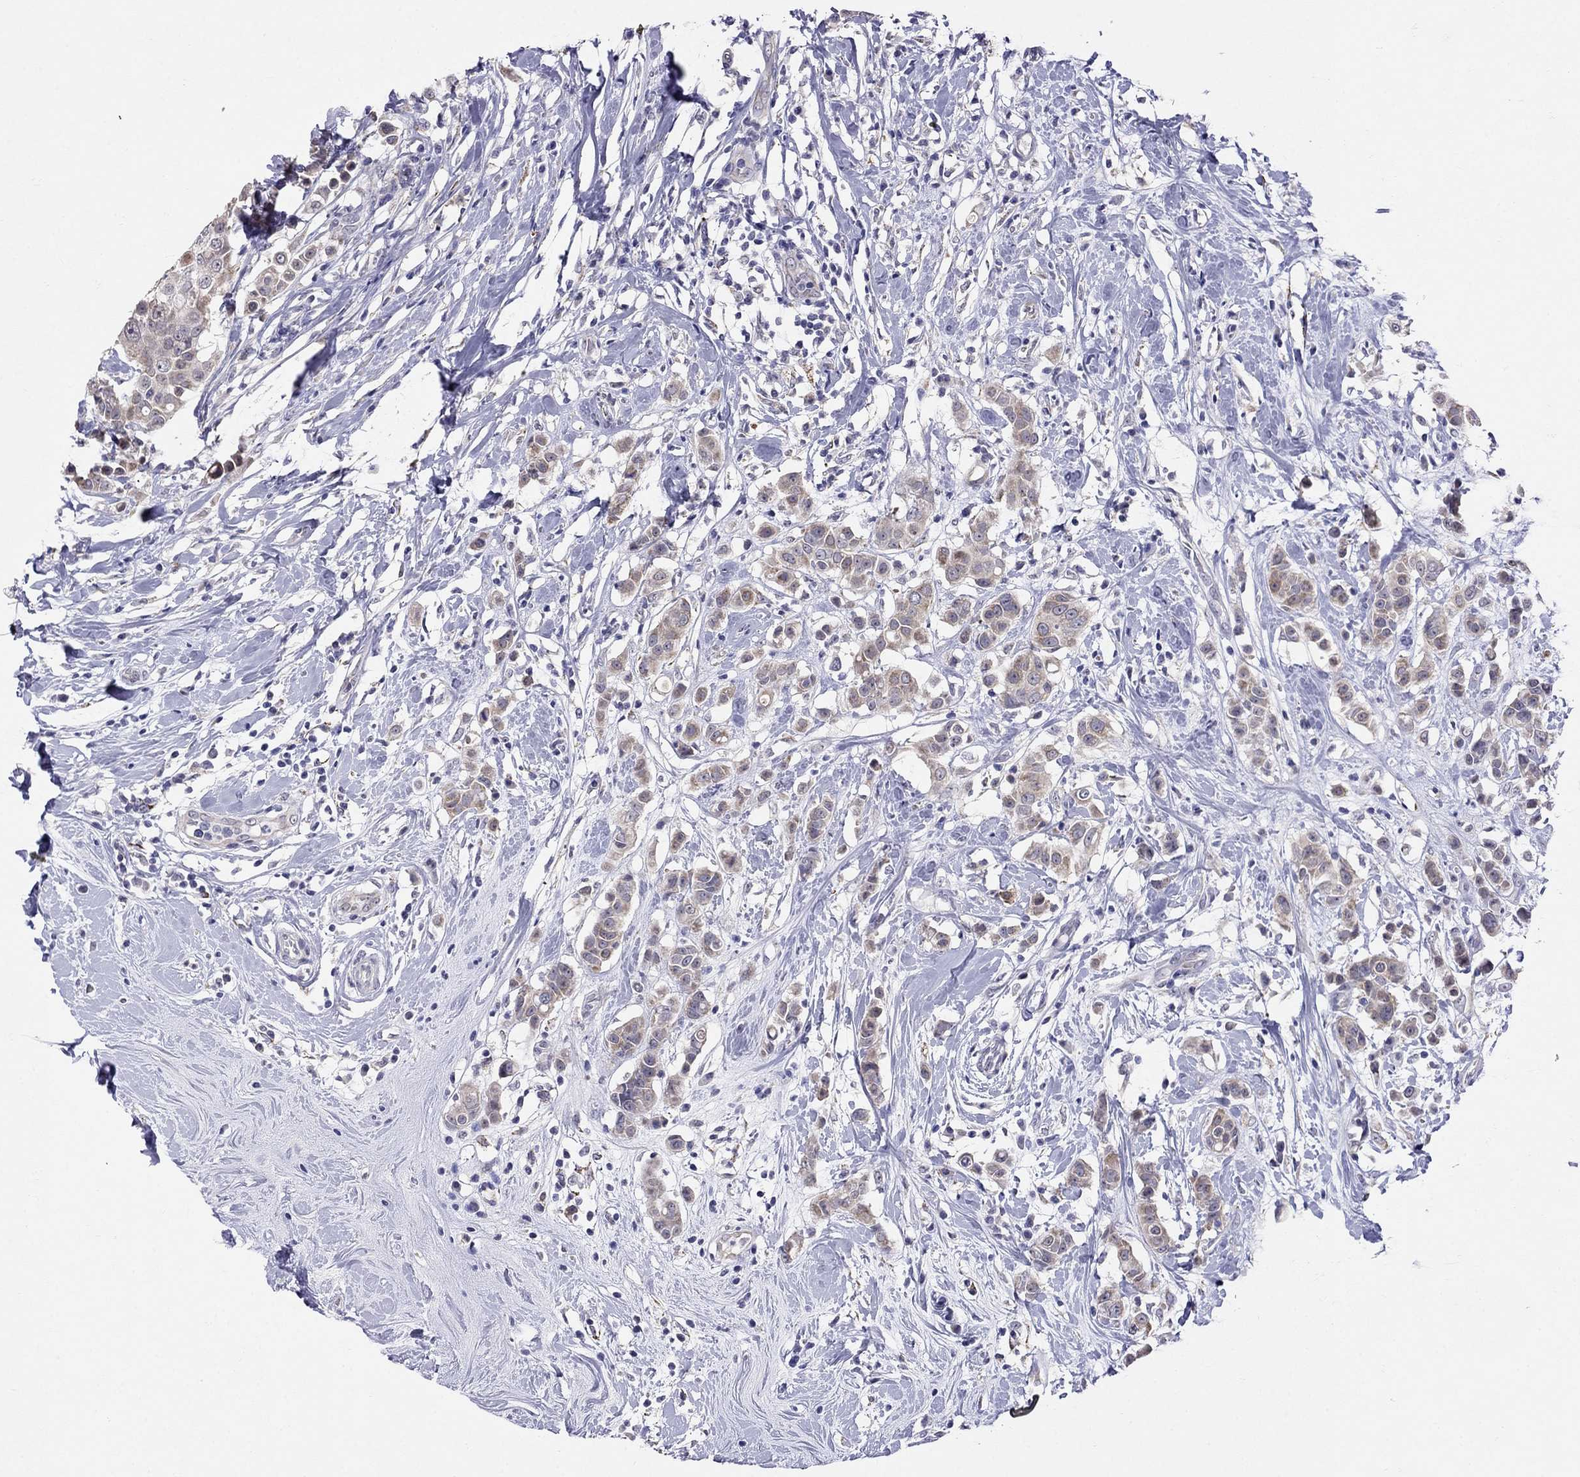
{"staining": {"intensity": "weak", "quantity": "25%-75%", "location": "cytoplasmic/membranous"}, "tissue": "breast cancer", "cell_type": "Tumor cells", "image_type": "cancer", "snomed": [{"axis": "morphology", "description": "Duct carcinoma"}, {"axis": "topography", "description": "Breast"}], "caption": "IHC (DAB) staining of human breast cancer displays weak cytoplasmic/membranous protein staining in about 25%-75% of tumor cells. (Stains: DAB in brown, nuclei in blue, Microscopy: brightfield microscopy at high magnification).", "gene": "MYO3B", "patient": {"sex": "female", "age": 27}}